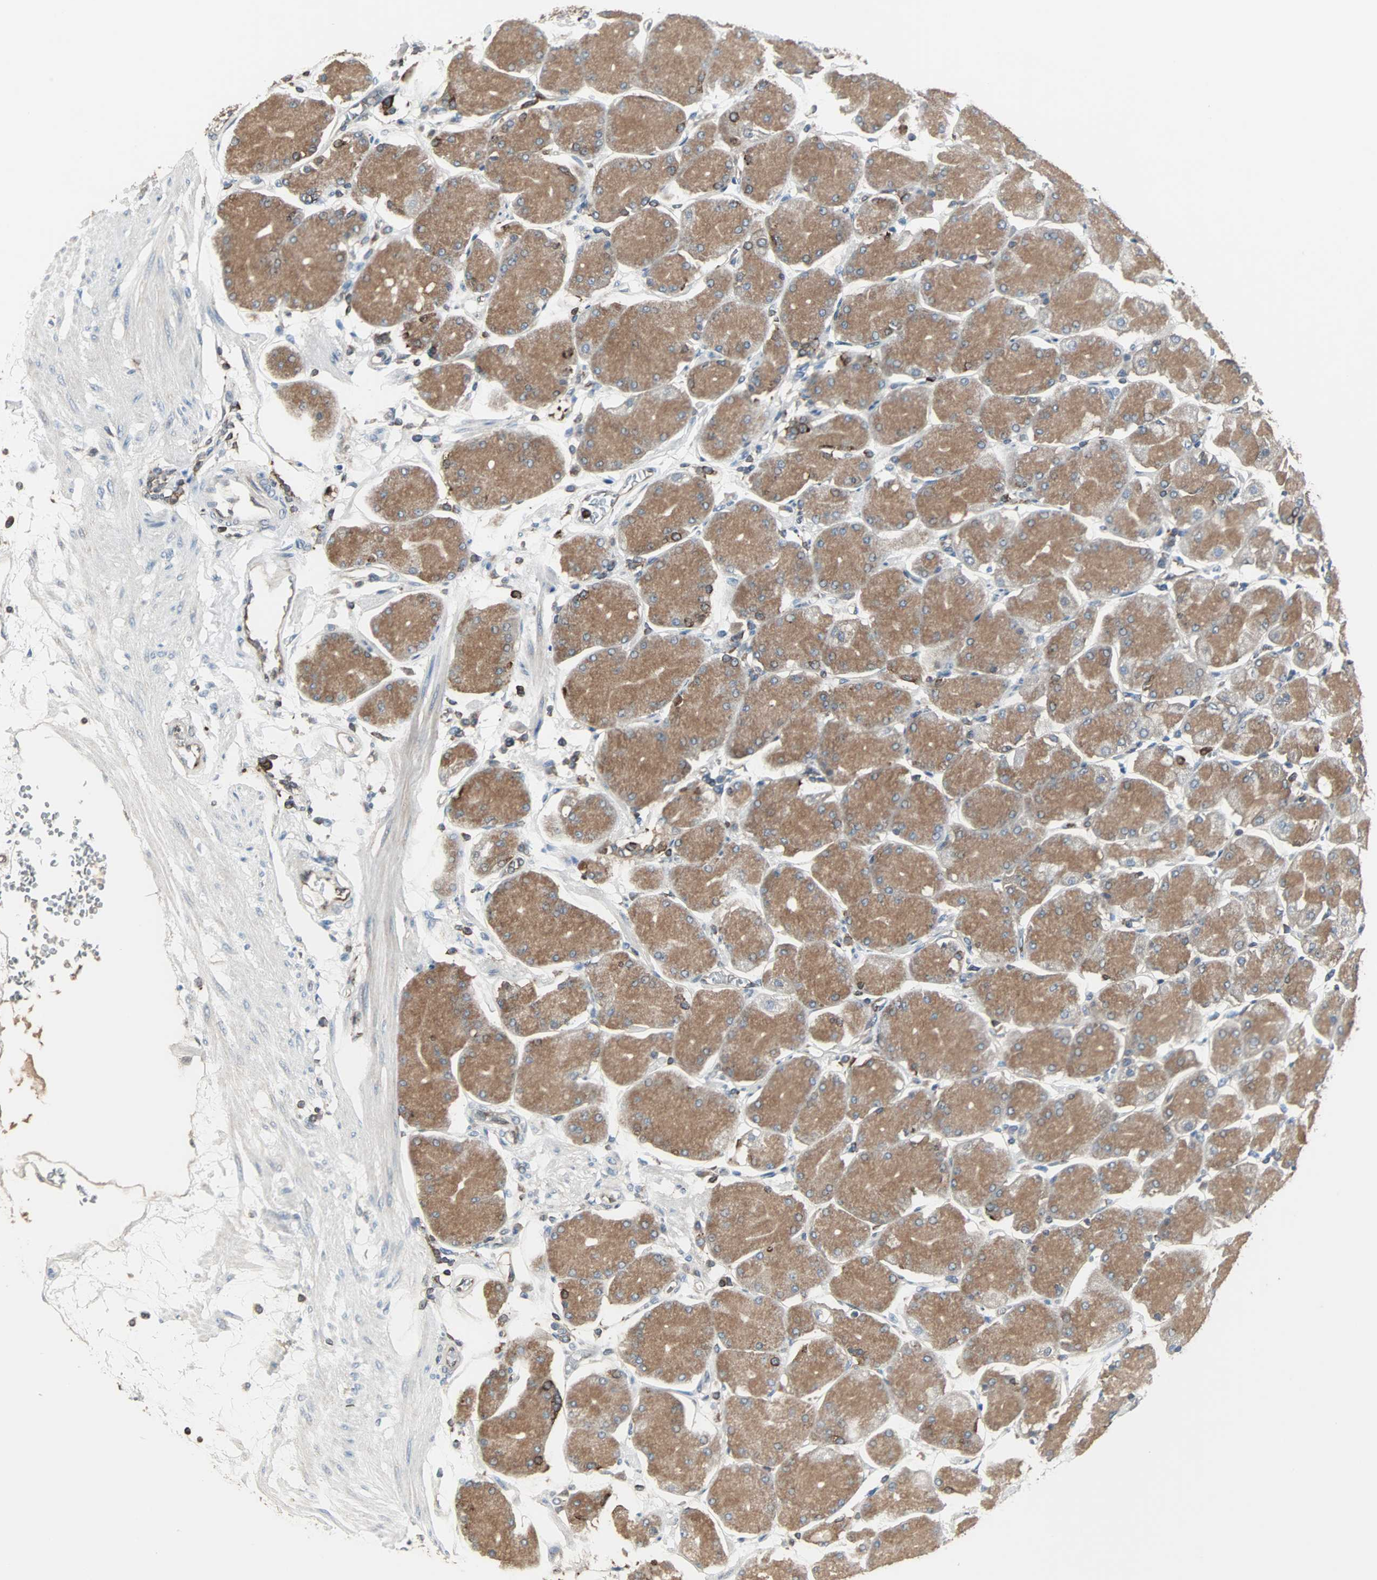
{"staining": {"intensity": "strong", "quantity": ">75%", "location": "cytoplasmic/membranous"}, "tissue": "stomach", "cell_type": "Glandular cells", "image_type": "normal", "snomed": [{"axis": "morphology", "description": "Normal tissue, NOS"}, {"axis": "topography", "description": "Stomach, upper"}, {"axis": "topography", "description": "Stomach"}], "caption": "Protein expression analysis of normal stomach demonstrates strong cytoplasmic/membranous positivity in approximately >75% of glandular cells.", "gene": "LRRFIP1", "patient": {"sex": "male", "age": 76}}